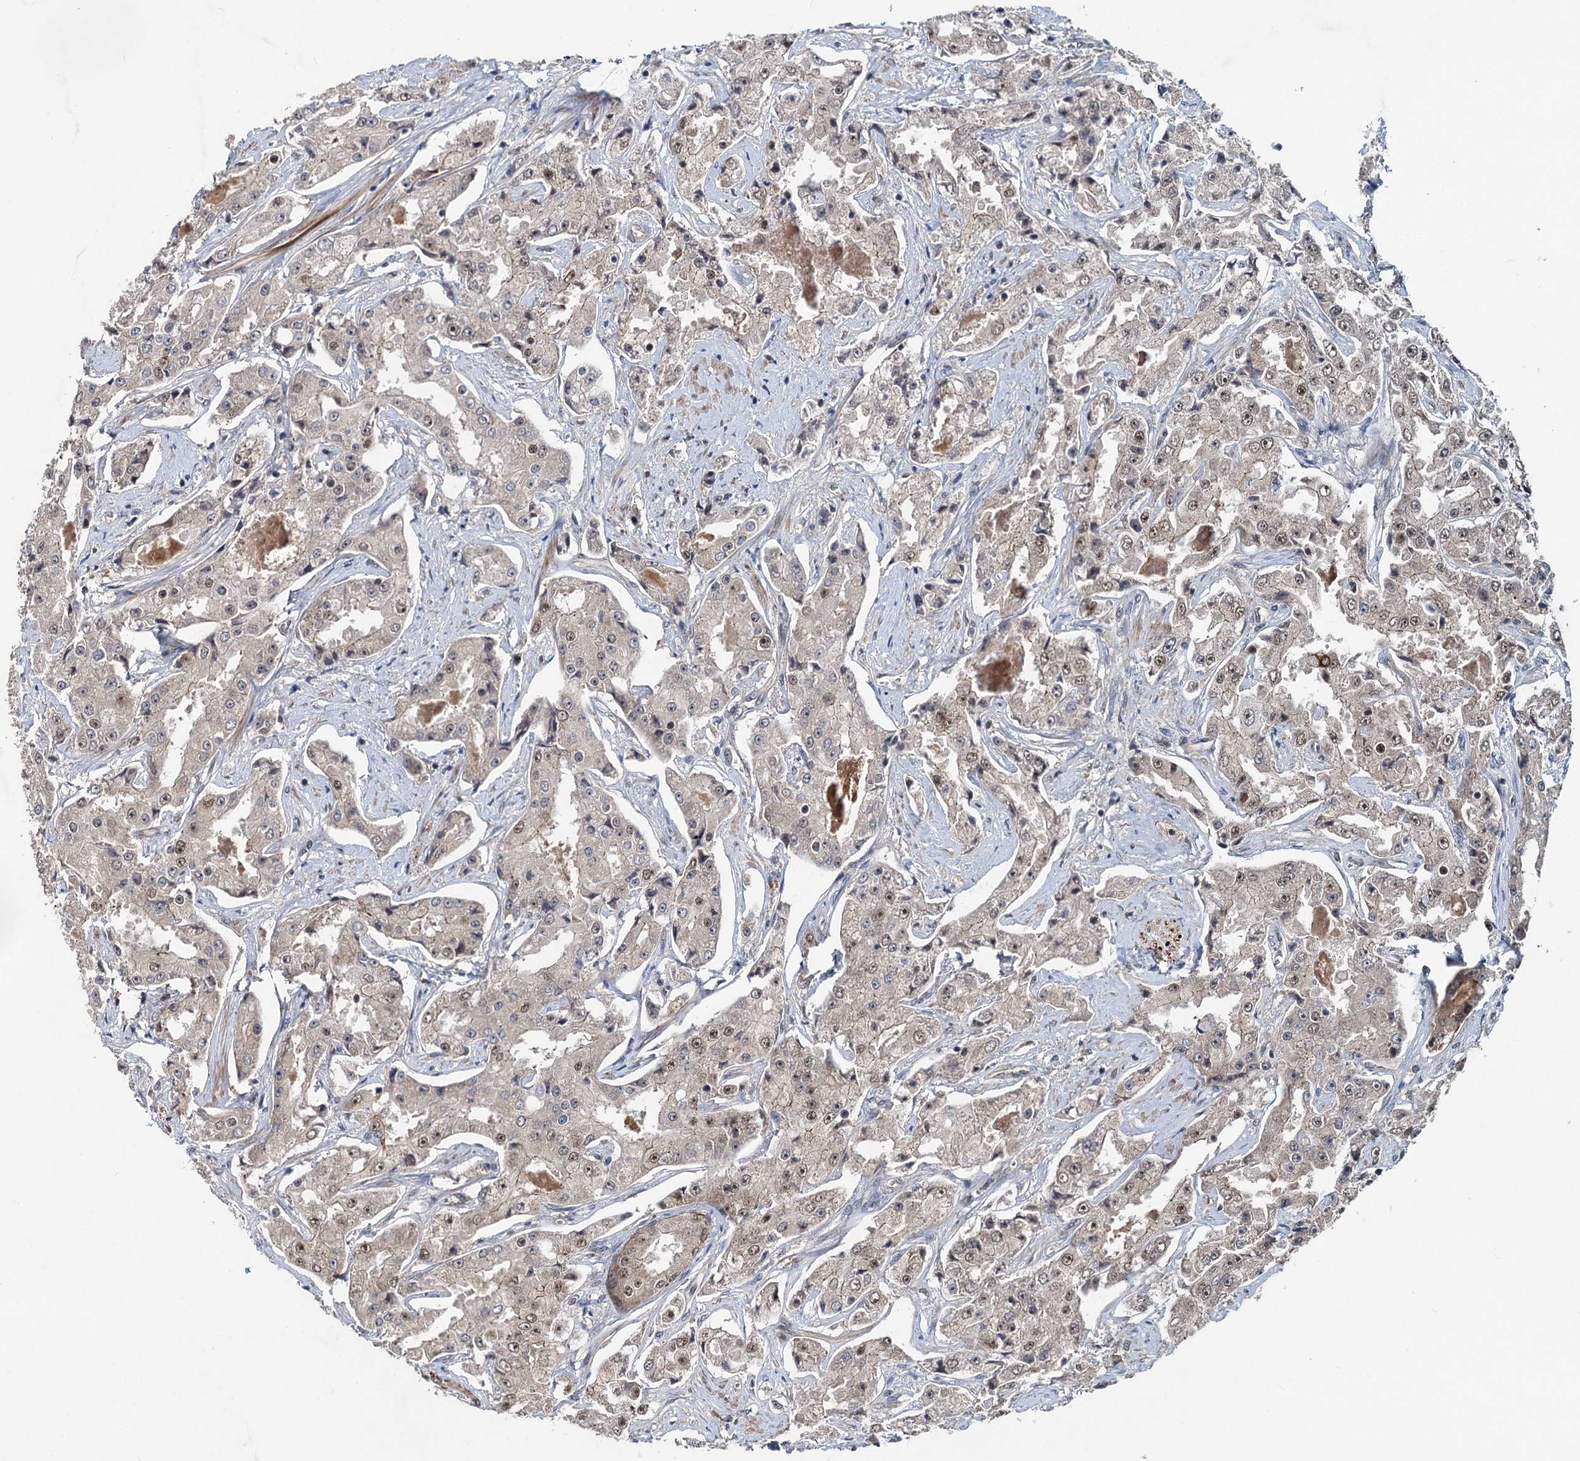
{"staining": {"intensity": "moderate", "quantity": "25%-75%", "location": "nuclear"}, "tissue": "prostate cancer", "cell_type": "Tumor cells", "image_type": "cancer", "snomed": [{"axis": "morphology", "description": "Adenocarcinoma, High grade"}, {"axis": "topography", "description": "Prostate"}], "caption": "Adenocarcinoma (high-grade) (prostate) tissue displays moderate nuclear positivity in about 25%-75% of tumor cells, visualized by immunohistochemistry.", "gene": "RITA1", "patient": {"sex": "male", "age": 73}}